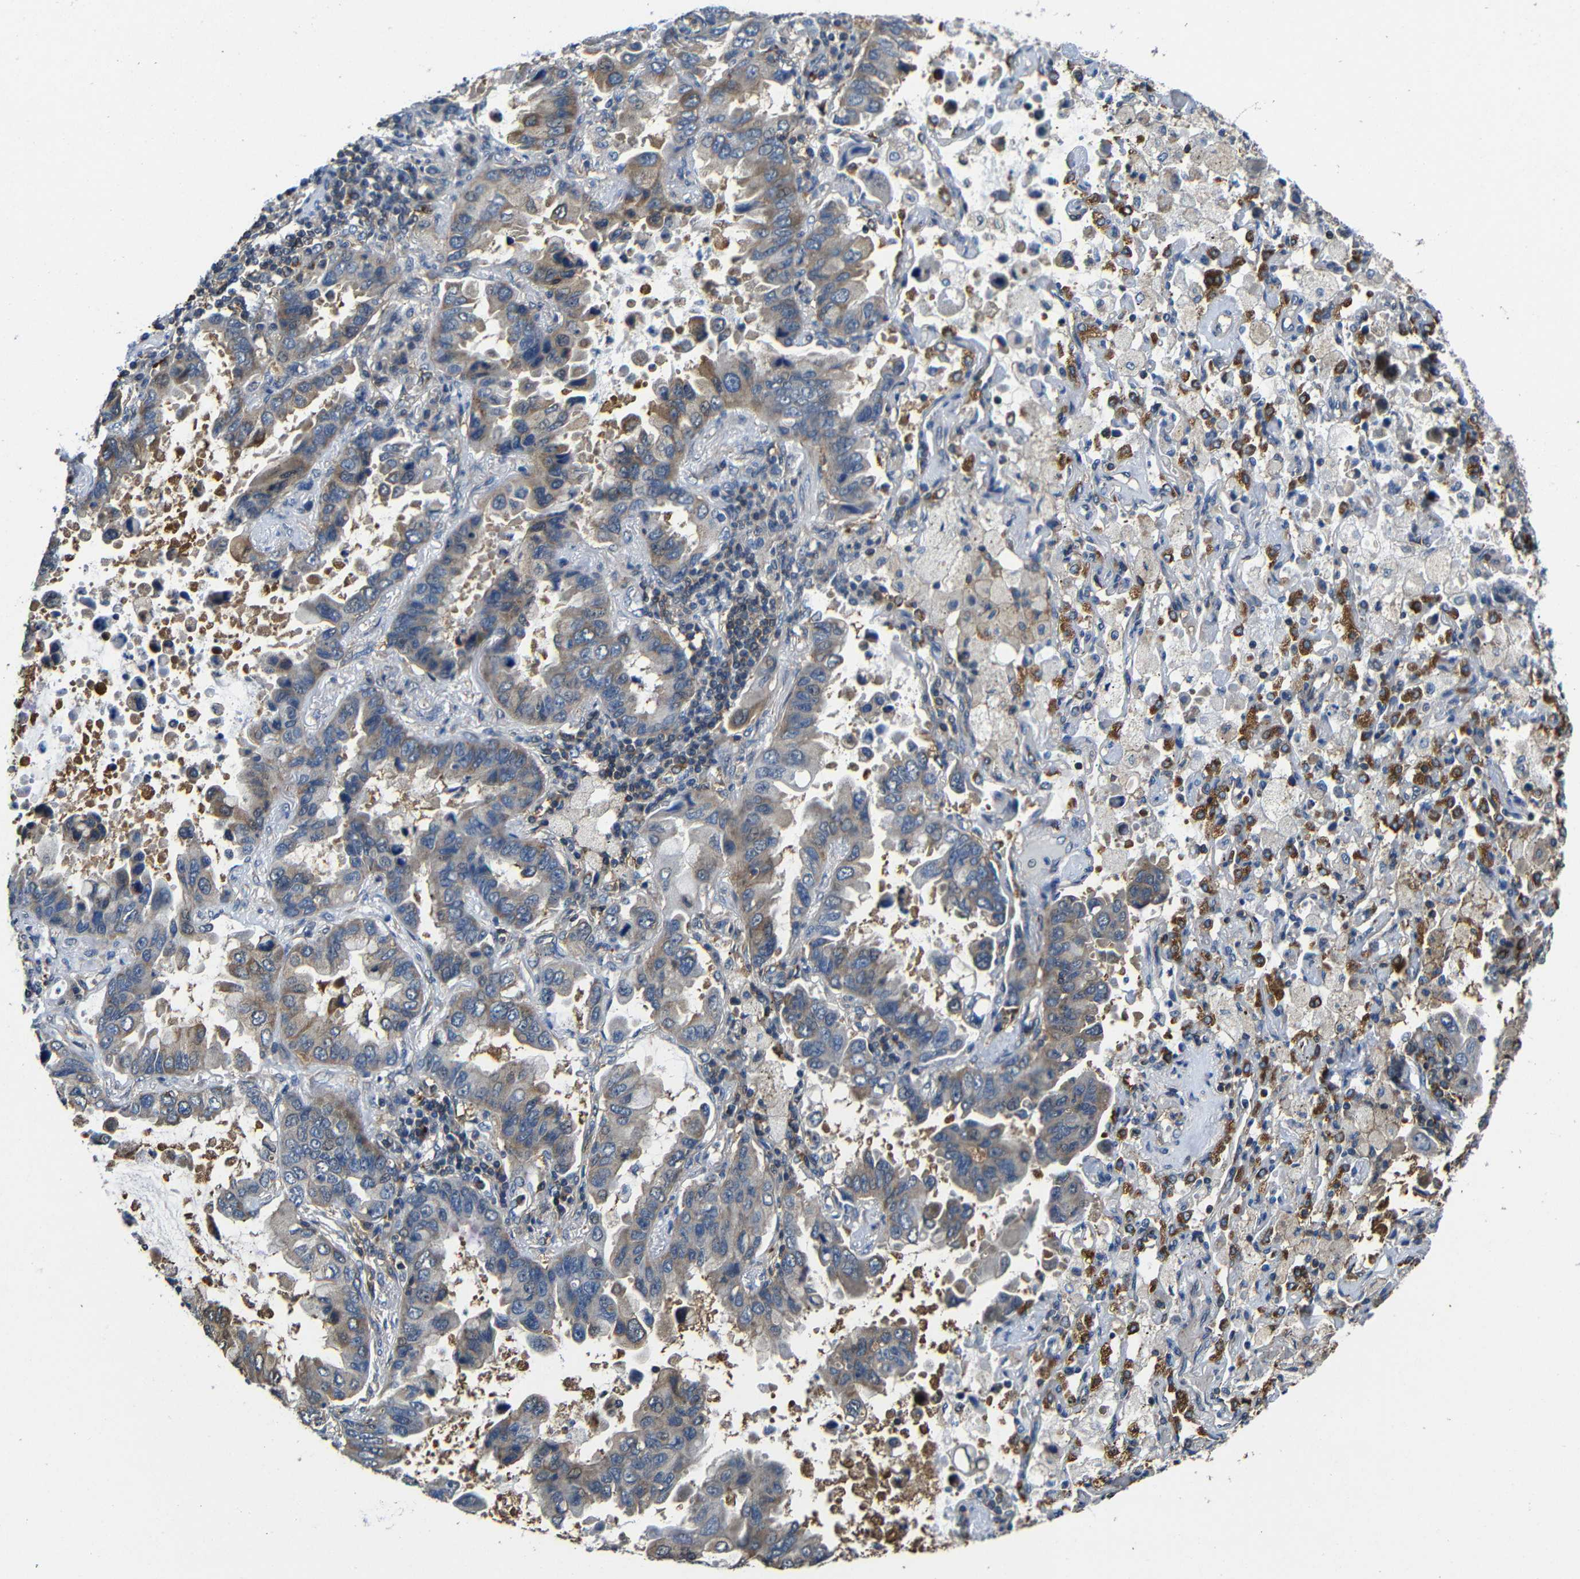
{"staining": {"intensity": "moderate", "quantity": "25%-75%", "location": "cytoplasmic/membranous"}, "tissue": "lung cancer", "cell_type": "Tumor cells", "image_type": "cancer", "snomed": [{"axis": "morphology", "description": "Adenocarcinoma, NOS"}, {"axis": "topography", "description": "Lung"}], "caption": "Protein analysis of lung cancer (adenocarcinoma) tissue displays moderate cytoplasmic/membranous positivity in about 25%-75% of tumor cells.", "gene": "GDI1", "patient": {"sex": "male", "age": 64}}